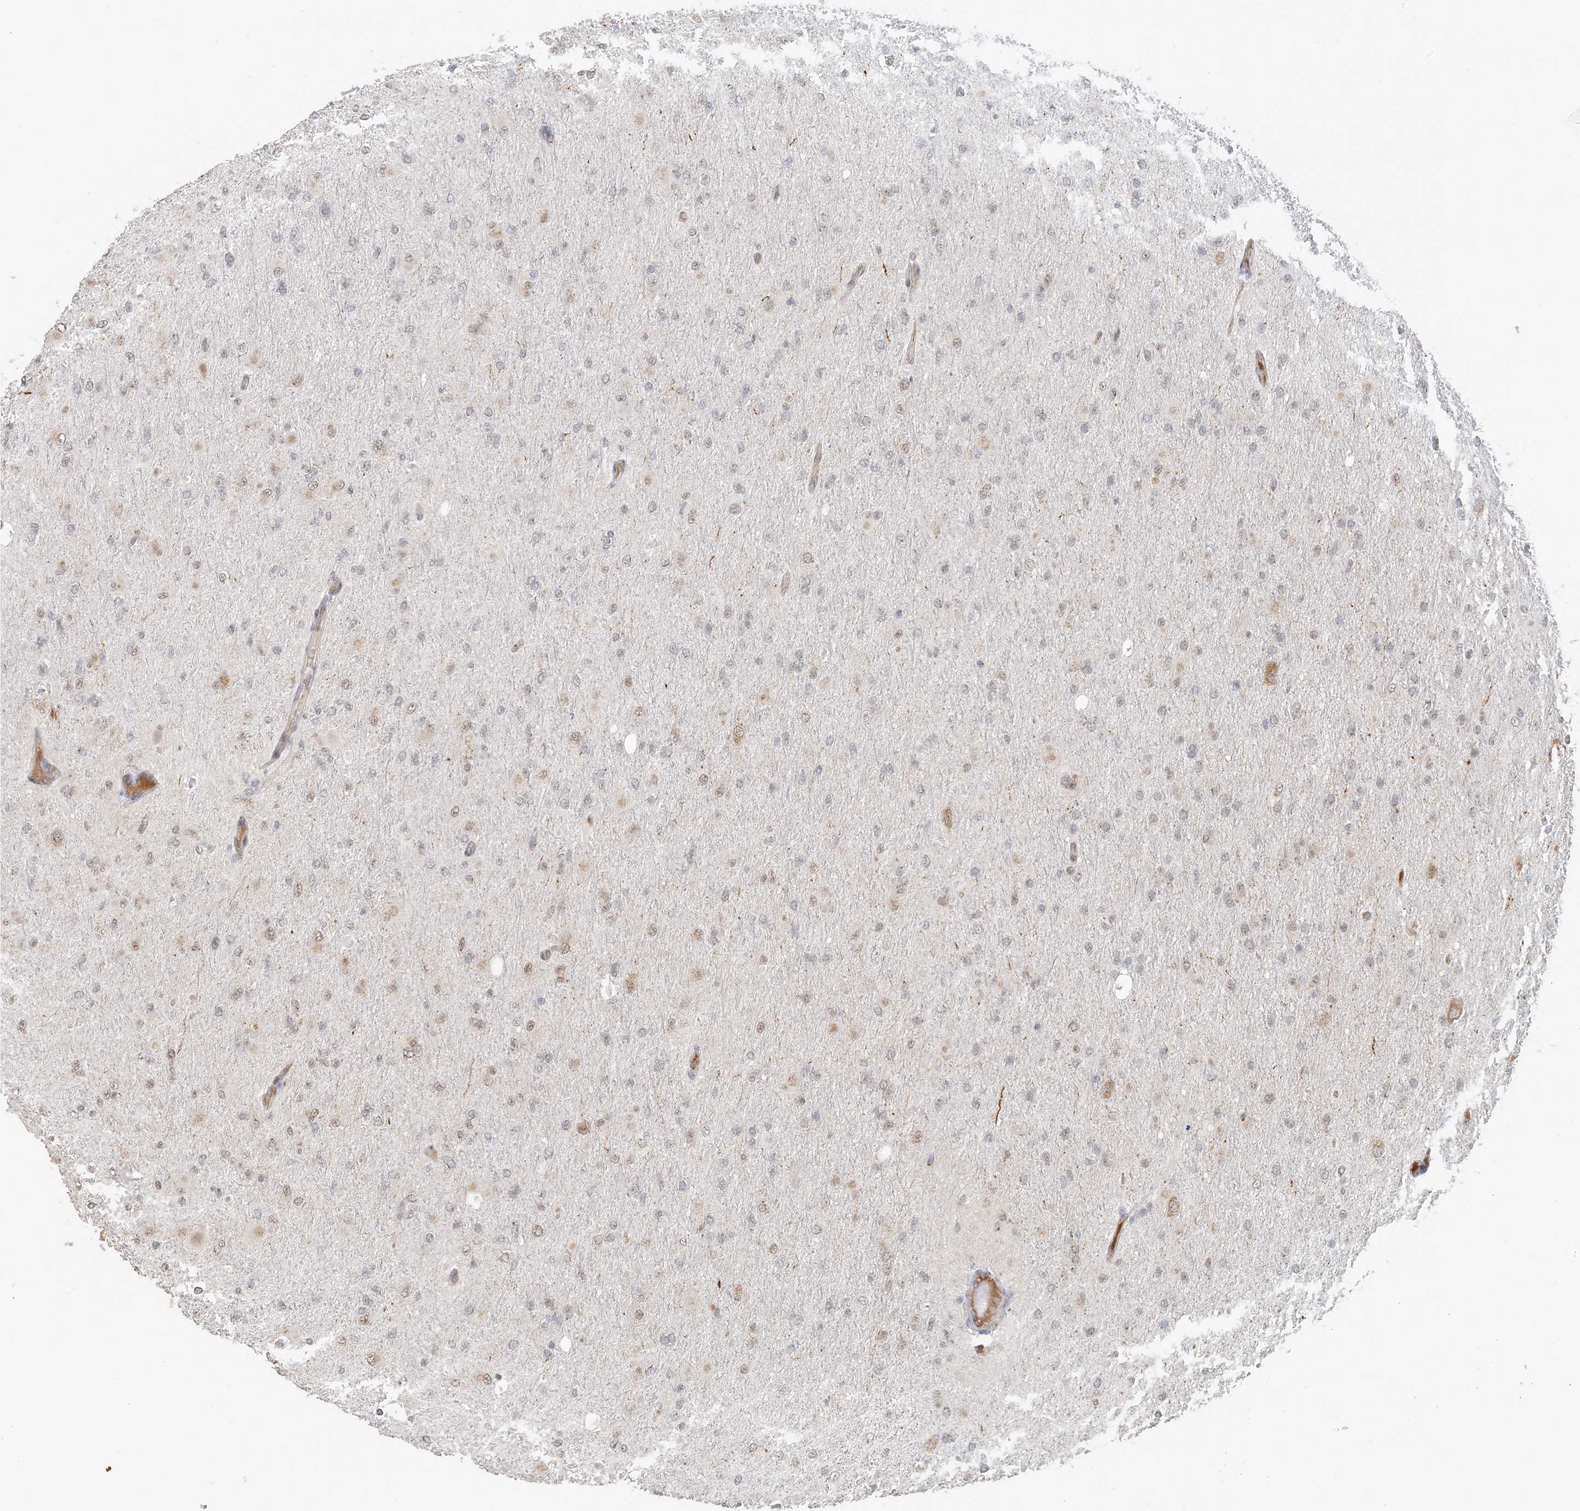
{"staining": {"intensity": "weak", "quantity": "<25%", "location": "cytoplasmic/membranous,nuclear"}, "tissue": "glioma", "cell_type": "Tumor cells", "image_type": "cancer", "snomed": [{"axis": "morphology", "description": "Glioma, malignant, High grade"}, {"axis": "topography", "description": "Cerebral cortex"}], "caption": "High-grade glioma (malignant) stained for a protein using IHC reveals no expression tumor cells.", "gene": "ZCCHC4", "patient": {"sex": "female", "age": 36}}